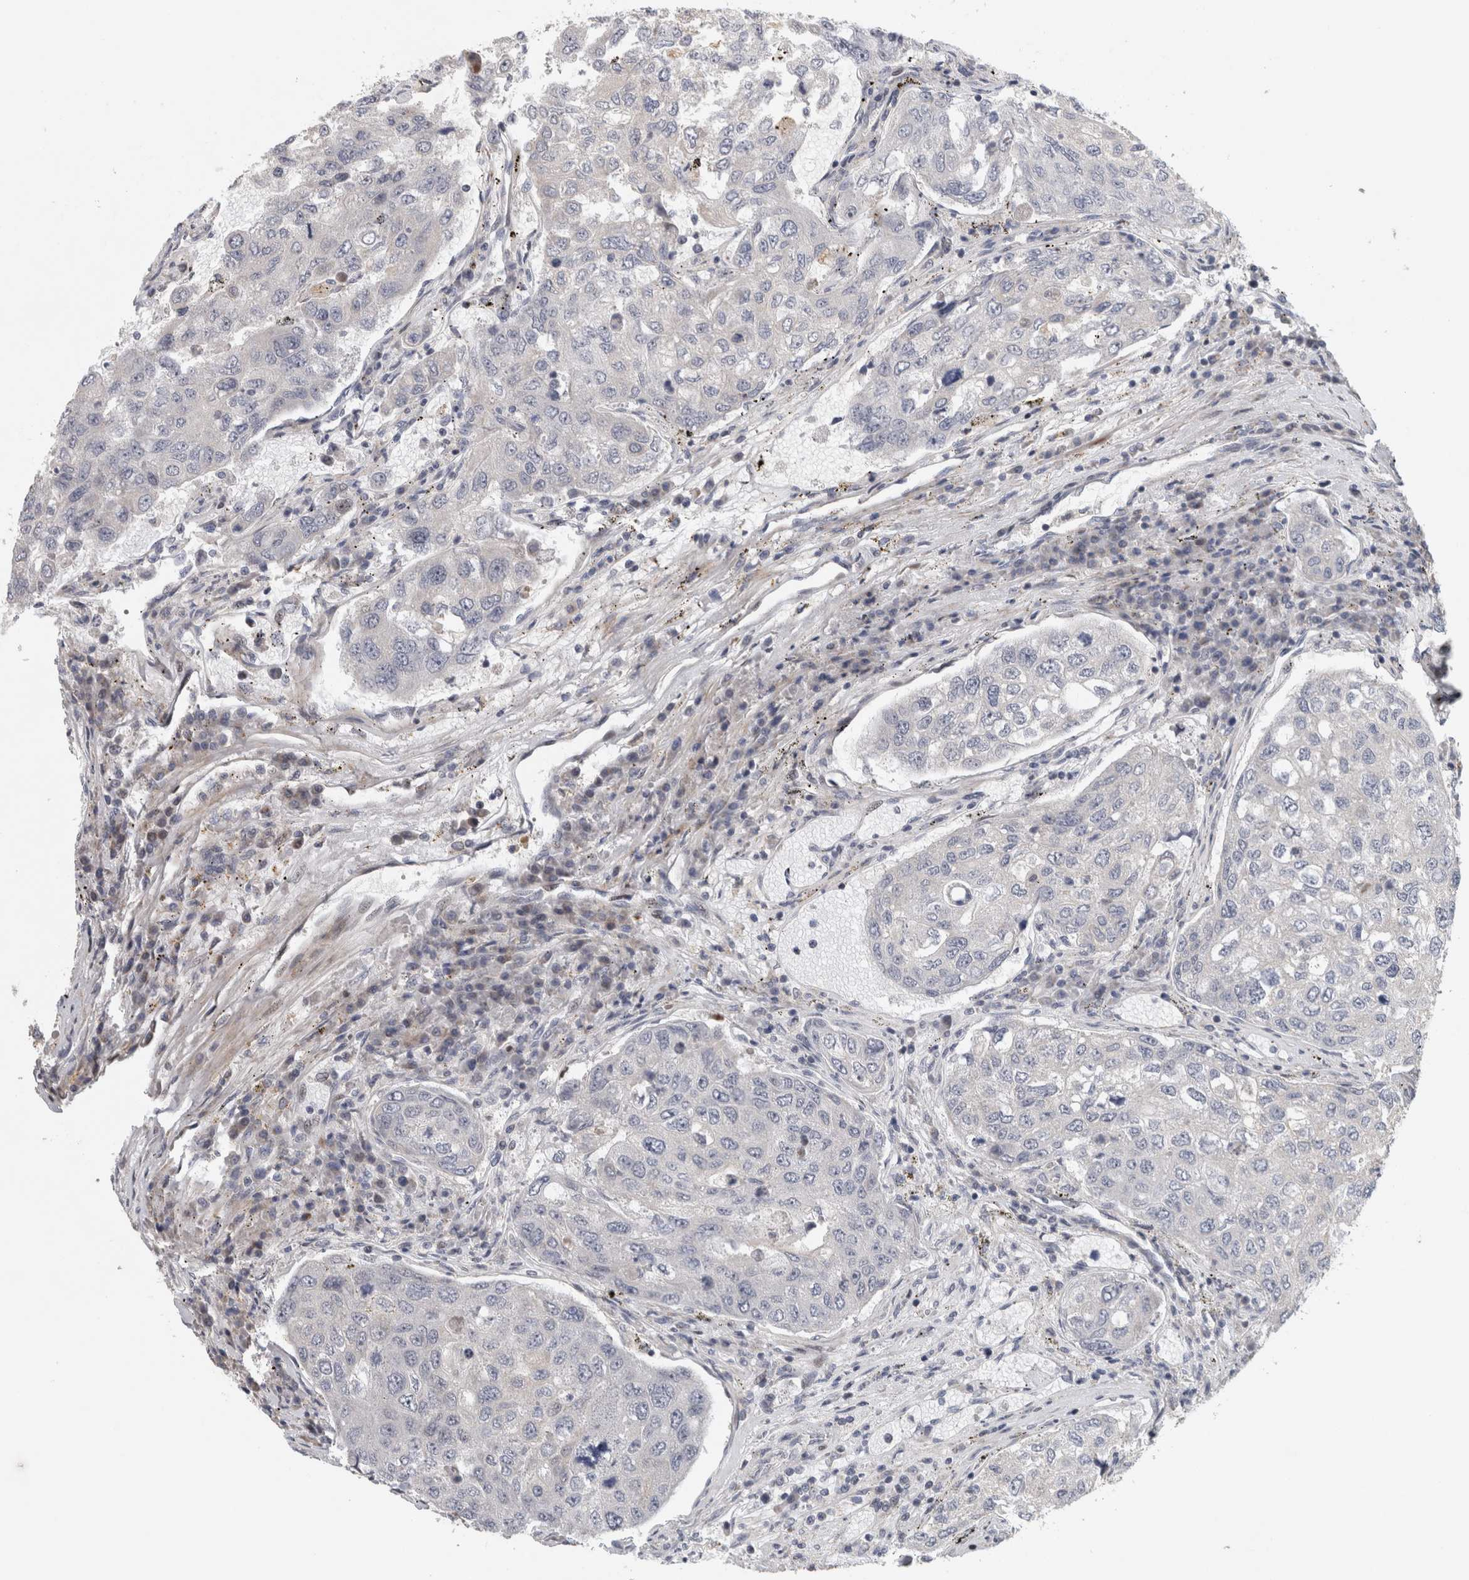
{"staining": {"intensity": "negative", "quantity": "none", "location": "none"}, "tissue": "urothelial cancer", "cell_type": "Tumor cells", "image_type": "cancer", "snomed": [{"axis": "morphology", "description": "Urothelial carcinoma, High grade"}, {"axis": "topography", "description": "Lymph node"}, {"axis": "topography", "description": "Urinary bladder"}], "caption": "Tumor cells are negative for brown protein staining in high-grade urothelial carcinoma. (Brightfield microscopy of DAB IHC at high magnification).", "gene": "RBM48", "patient": {"sex": "male", "age": 51}}